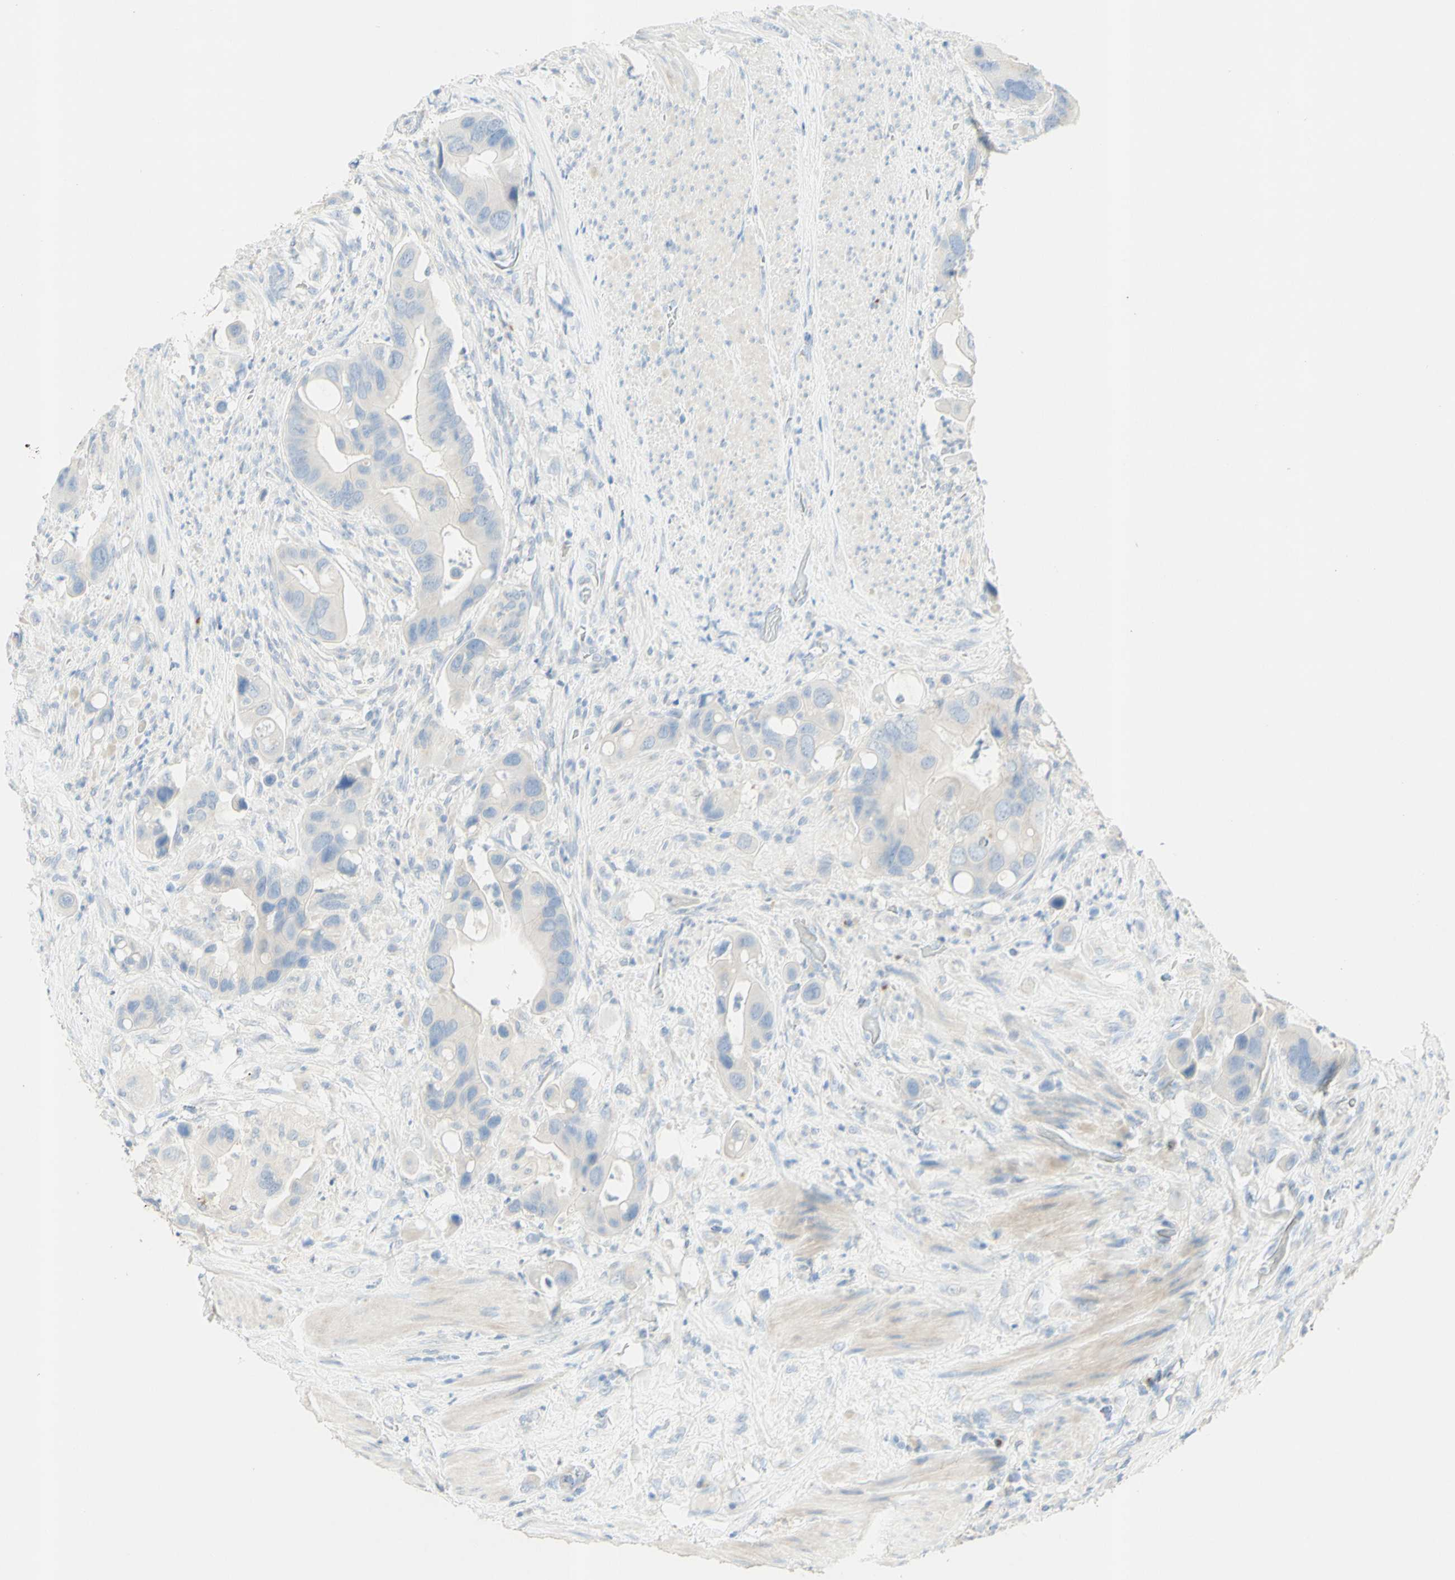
{"staining": {"intensity": "weak", "quantity": "25%-75%", "location": "cytoplasmic/membranous"}, "tissue": "colorectal cancer", "cell_type": "Tumor cells", "image_type": "cancer", "snomed": [{"axis": "morphology", "description": "Adenocarcinoma, NOS"}, {"axis": "topography", "description": "Rectum"}], "caption": "Immunohistochemical staining of colorectal cancer displays low levels of weak cytoplasmic/membranous expression in approximately 25%-75% of tumor cells. (Brightfield microscopy of DAB IHC at high magnification).", "gene": "MANEA", "patient": {"sex": "female", "age": 57}}